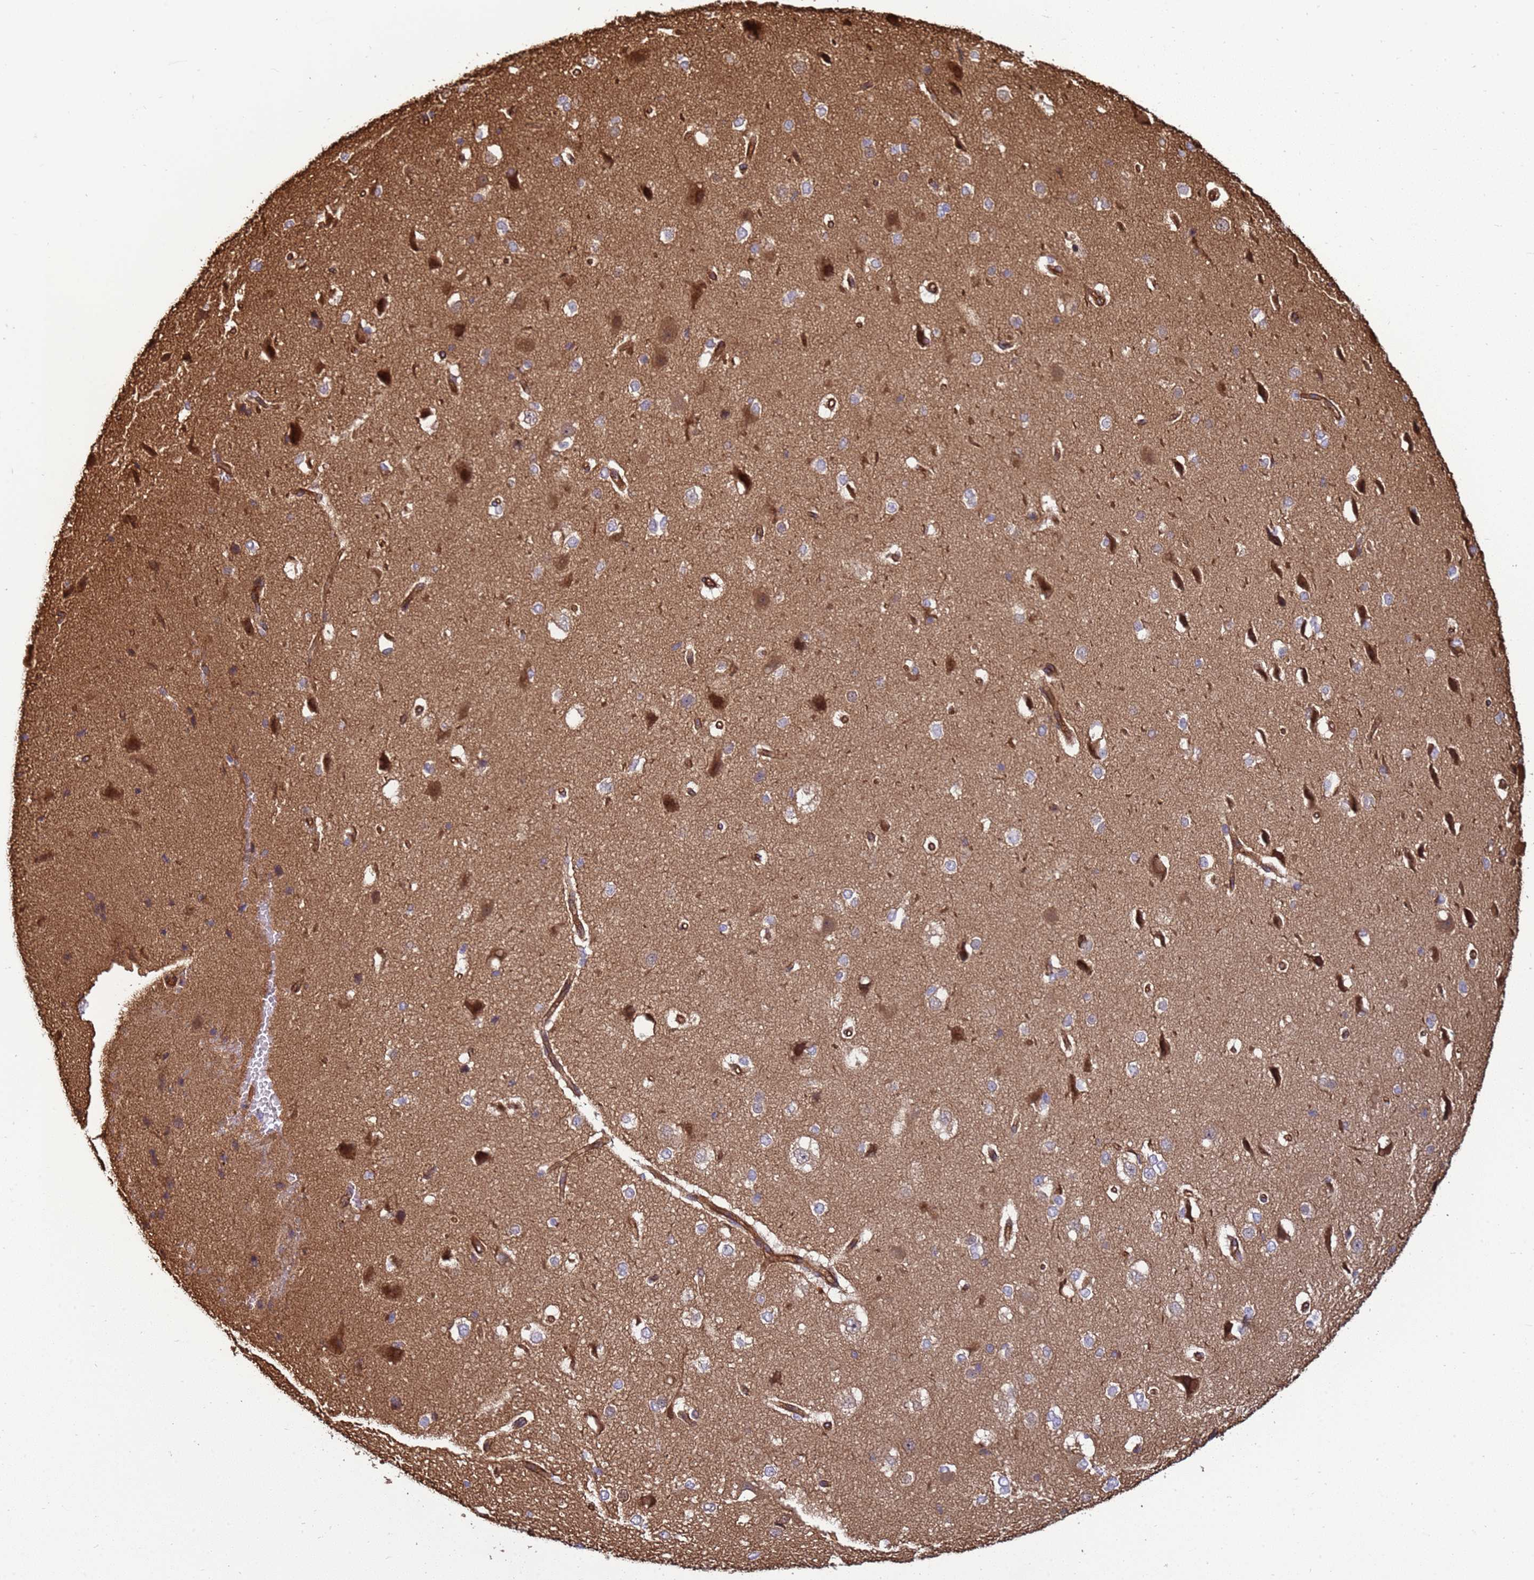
{"staining": {"intensity": "moderate", "quantity": ">75%", "location": "cytoplasmic/membranous"}, "tissue": "cerebral cortex", "cell_type": "Endothelial cells", "image_type": "normal", "snomed": [{"axis": "morphology", "description": "Normal tissue, NOS"}, {"axis": "morphology", "description": "Developmental malformation"}, {"axis": "topography", "description": "Cerebral cortex"}], "caption": "About >75% of endothelial cells in benign cerebral cortex exhibit moderate cytoplasmic/membranous protein positivity as visualized by brown immunohistochemical staining.", "gene": "CNOT1", "patient": {"sex": "female", "age": 30}}